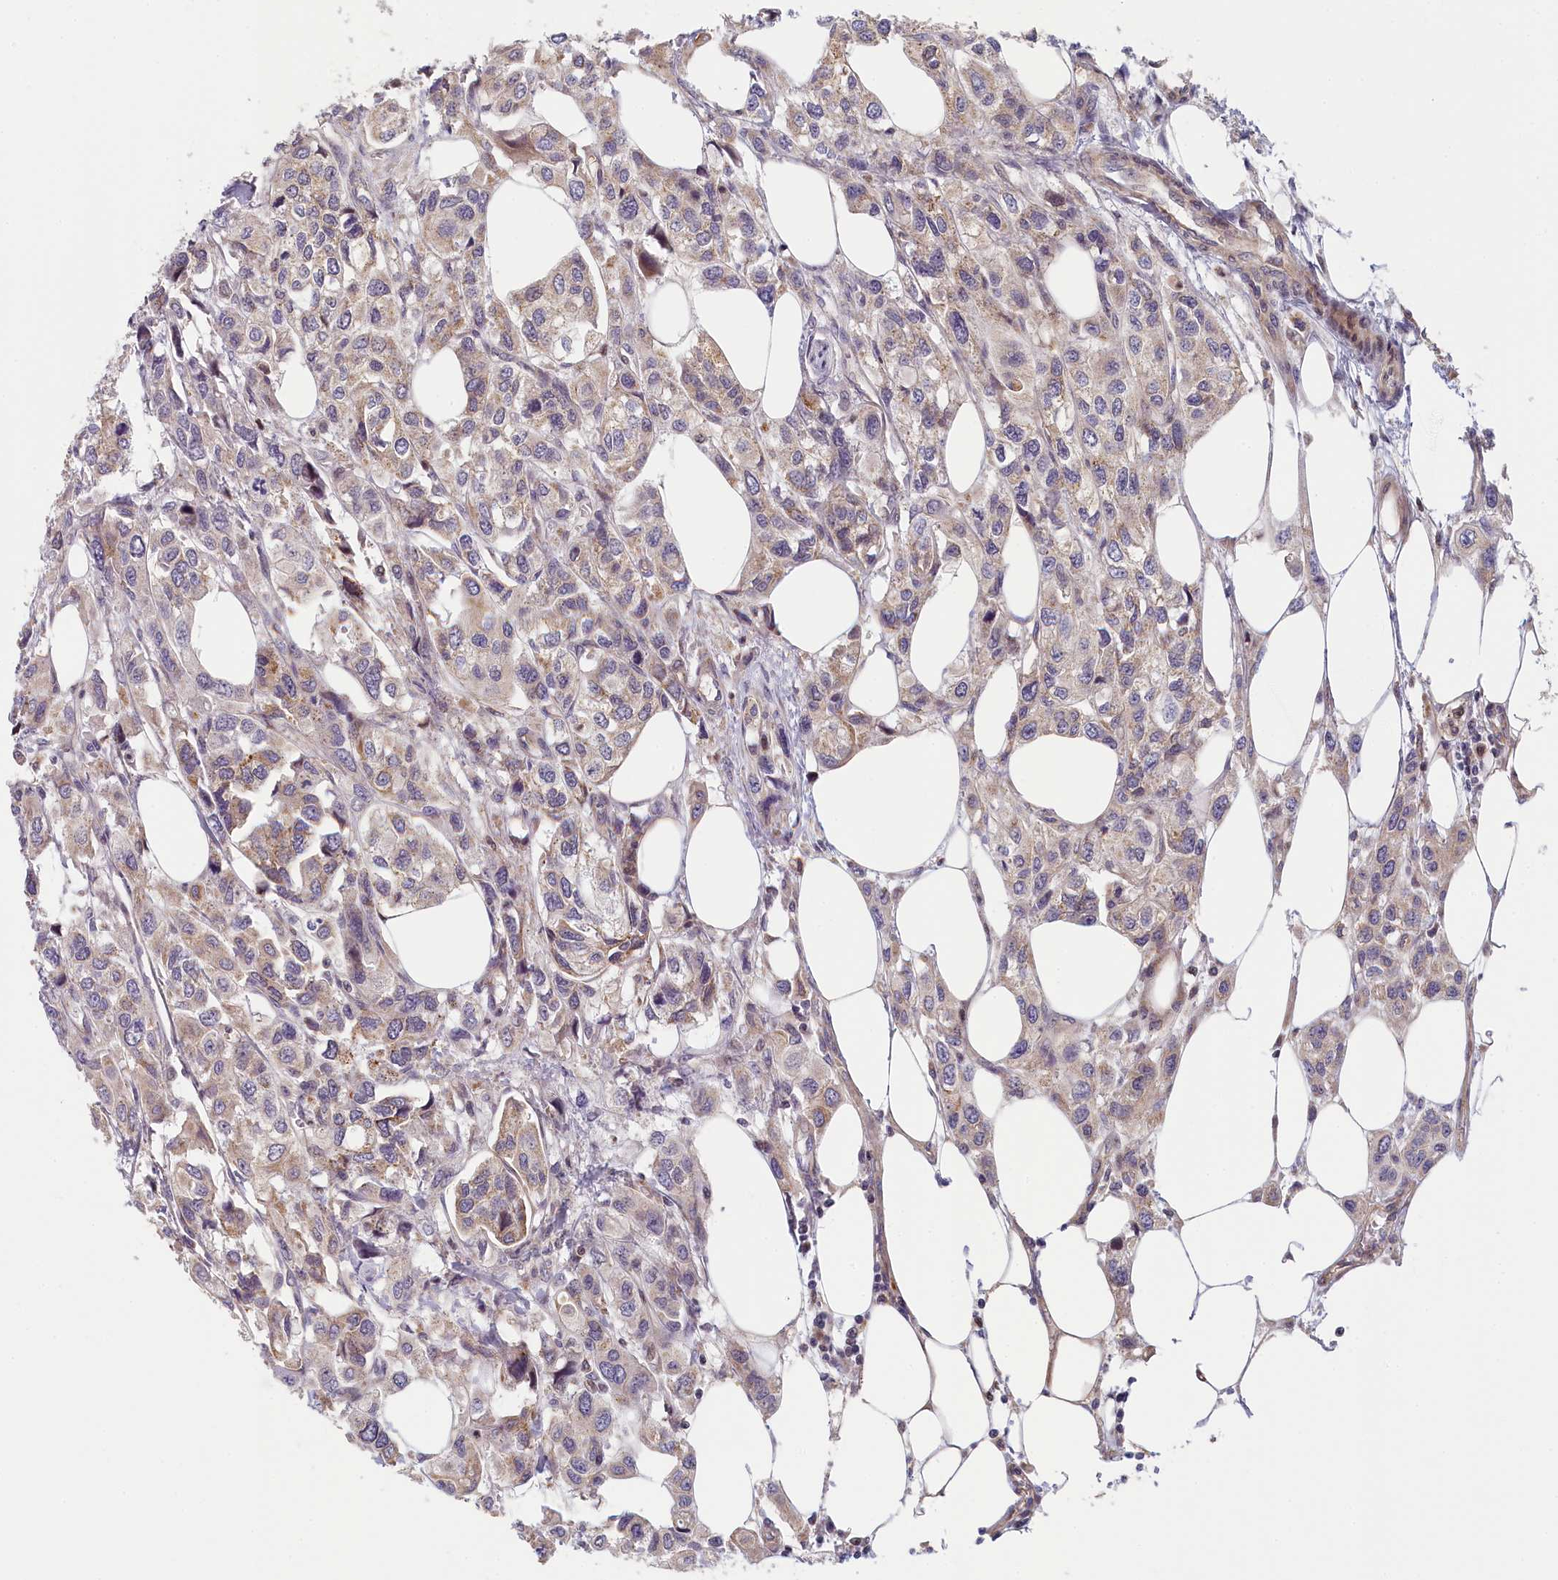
{"staining": {"intensity": "weak", "quantity": ">75%", "location": "cytoplasmic/membranous"}, "tissue": "urothelial cancer", "cell_type": "Tumor cells", "image_type": "cancer", "snomed": [{"axis": "morphology", "description": "Urothelial carcinoma, High grade"}, {"axis": "topography", "description": "Urinary bladder"}], "caption": "The image displays immunohistochemical staining of urothelial carcinoma (high-grade). There is weak cytoplasmic/membranous staining is appreciated in approximately >75% of tumor cells.", "gene": "INTS4", "patient": {"sex": "male", "age": 67}}